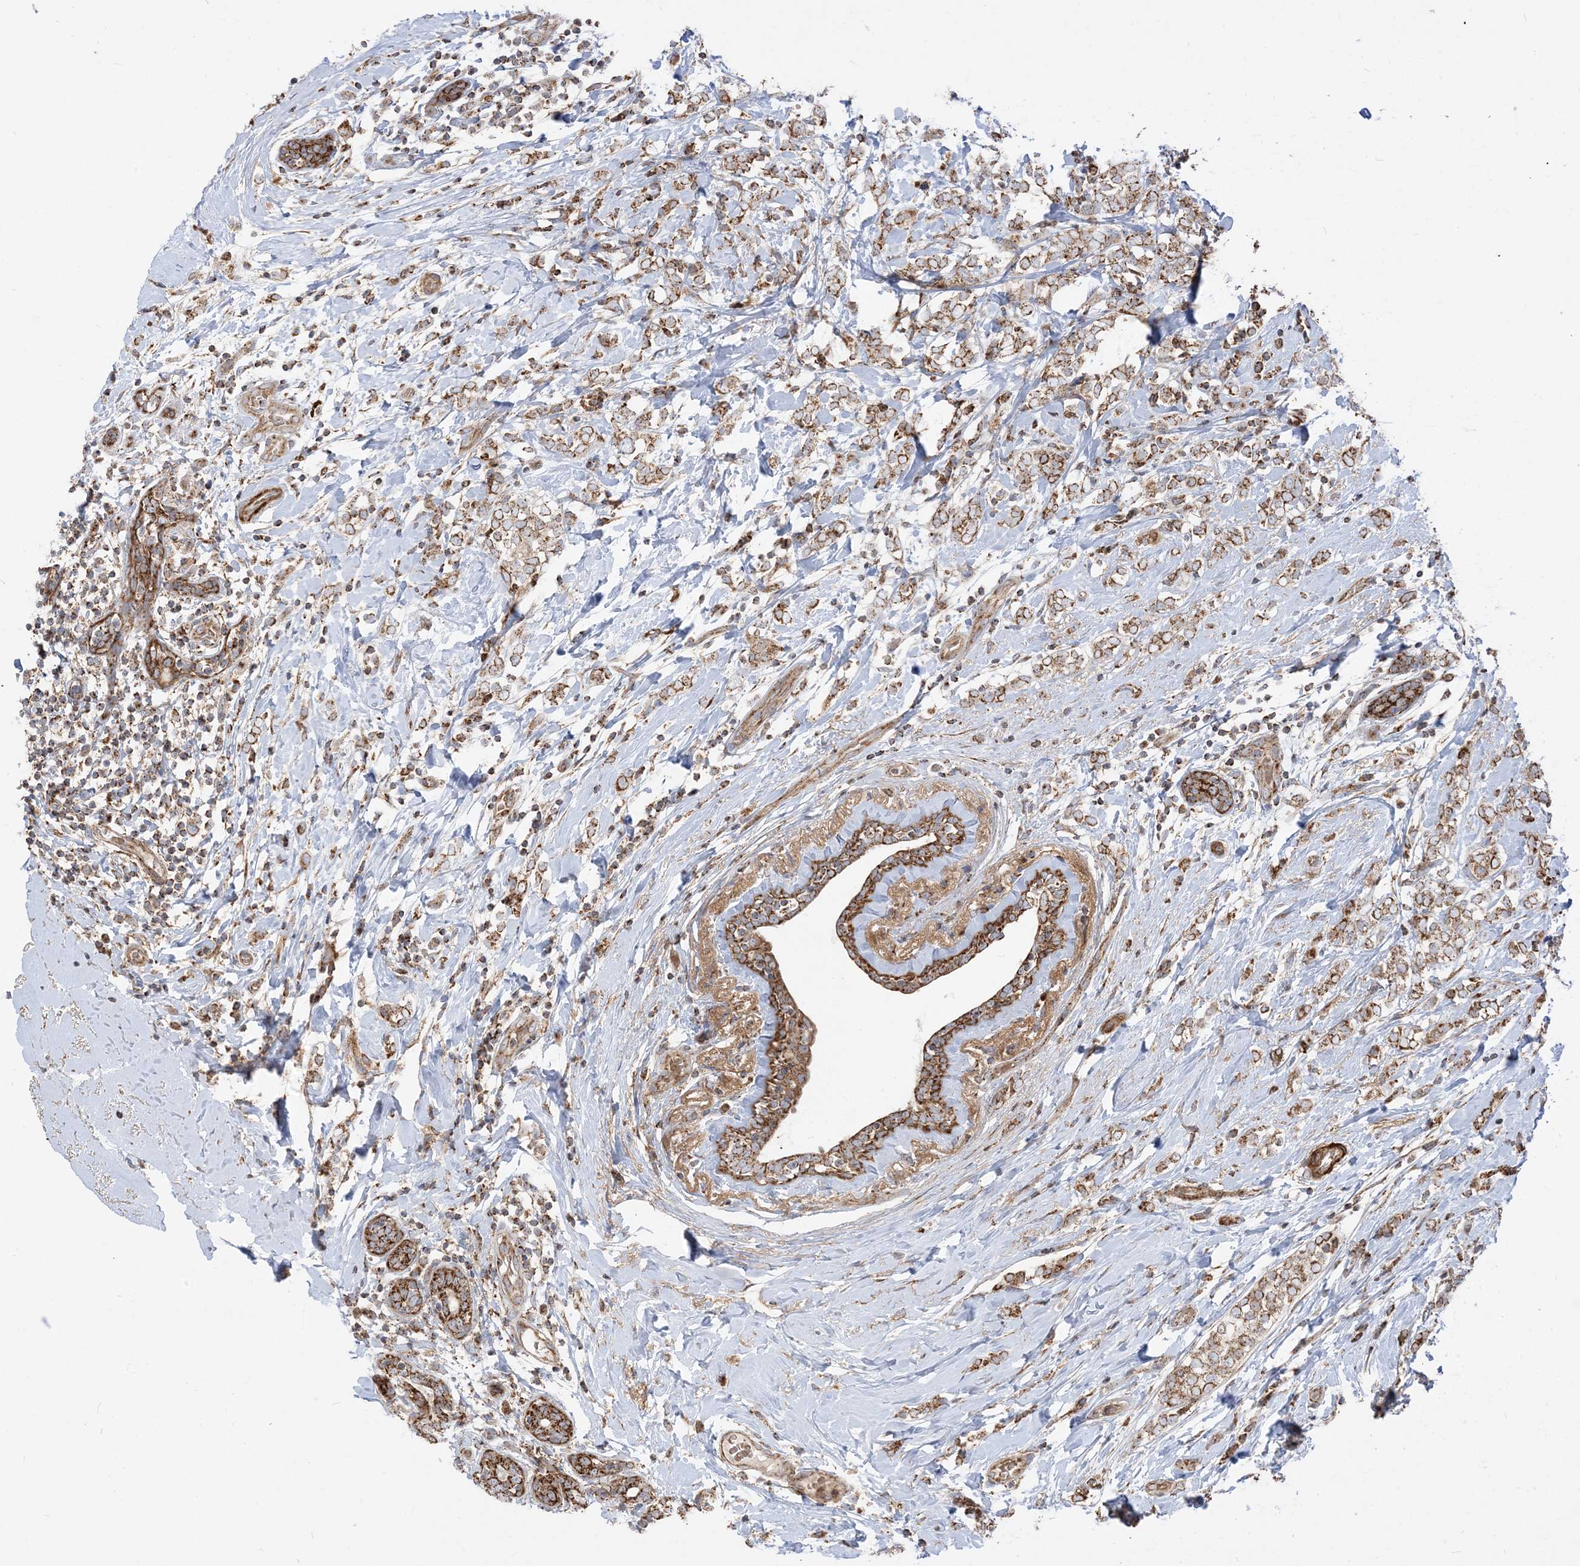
{"staining": {"intensity": "moderate", "quantity": ">75%", "location": "cytoplasmic/membranous"}, "tissue": "breast cancer", "cell_type": "Tumor cells", "image_type": "cancer", "snomed": [{"axis": "morphology", "description": "Normal tissue, NOS"}, {"axis": "morphology", "description": "Lobular carcinoma"}, {"axis": "topography", "description": "Breast"}], "caption": "Tumor cells reveal medium levels of moderate cytoplasmic/membranous positivity in approximately >75% of cells in breast lobular carcinoma.", "gene": "AARS2", "patient": {"sex": "female", "age": 47}}